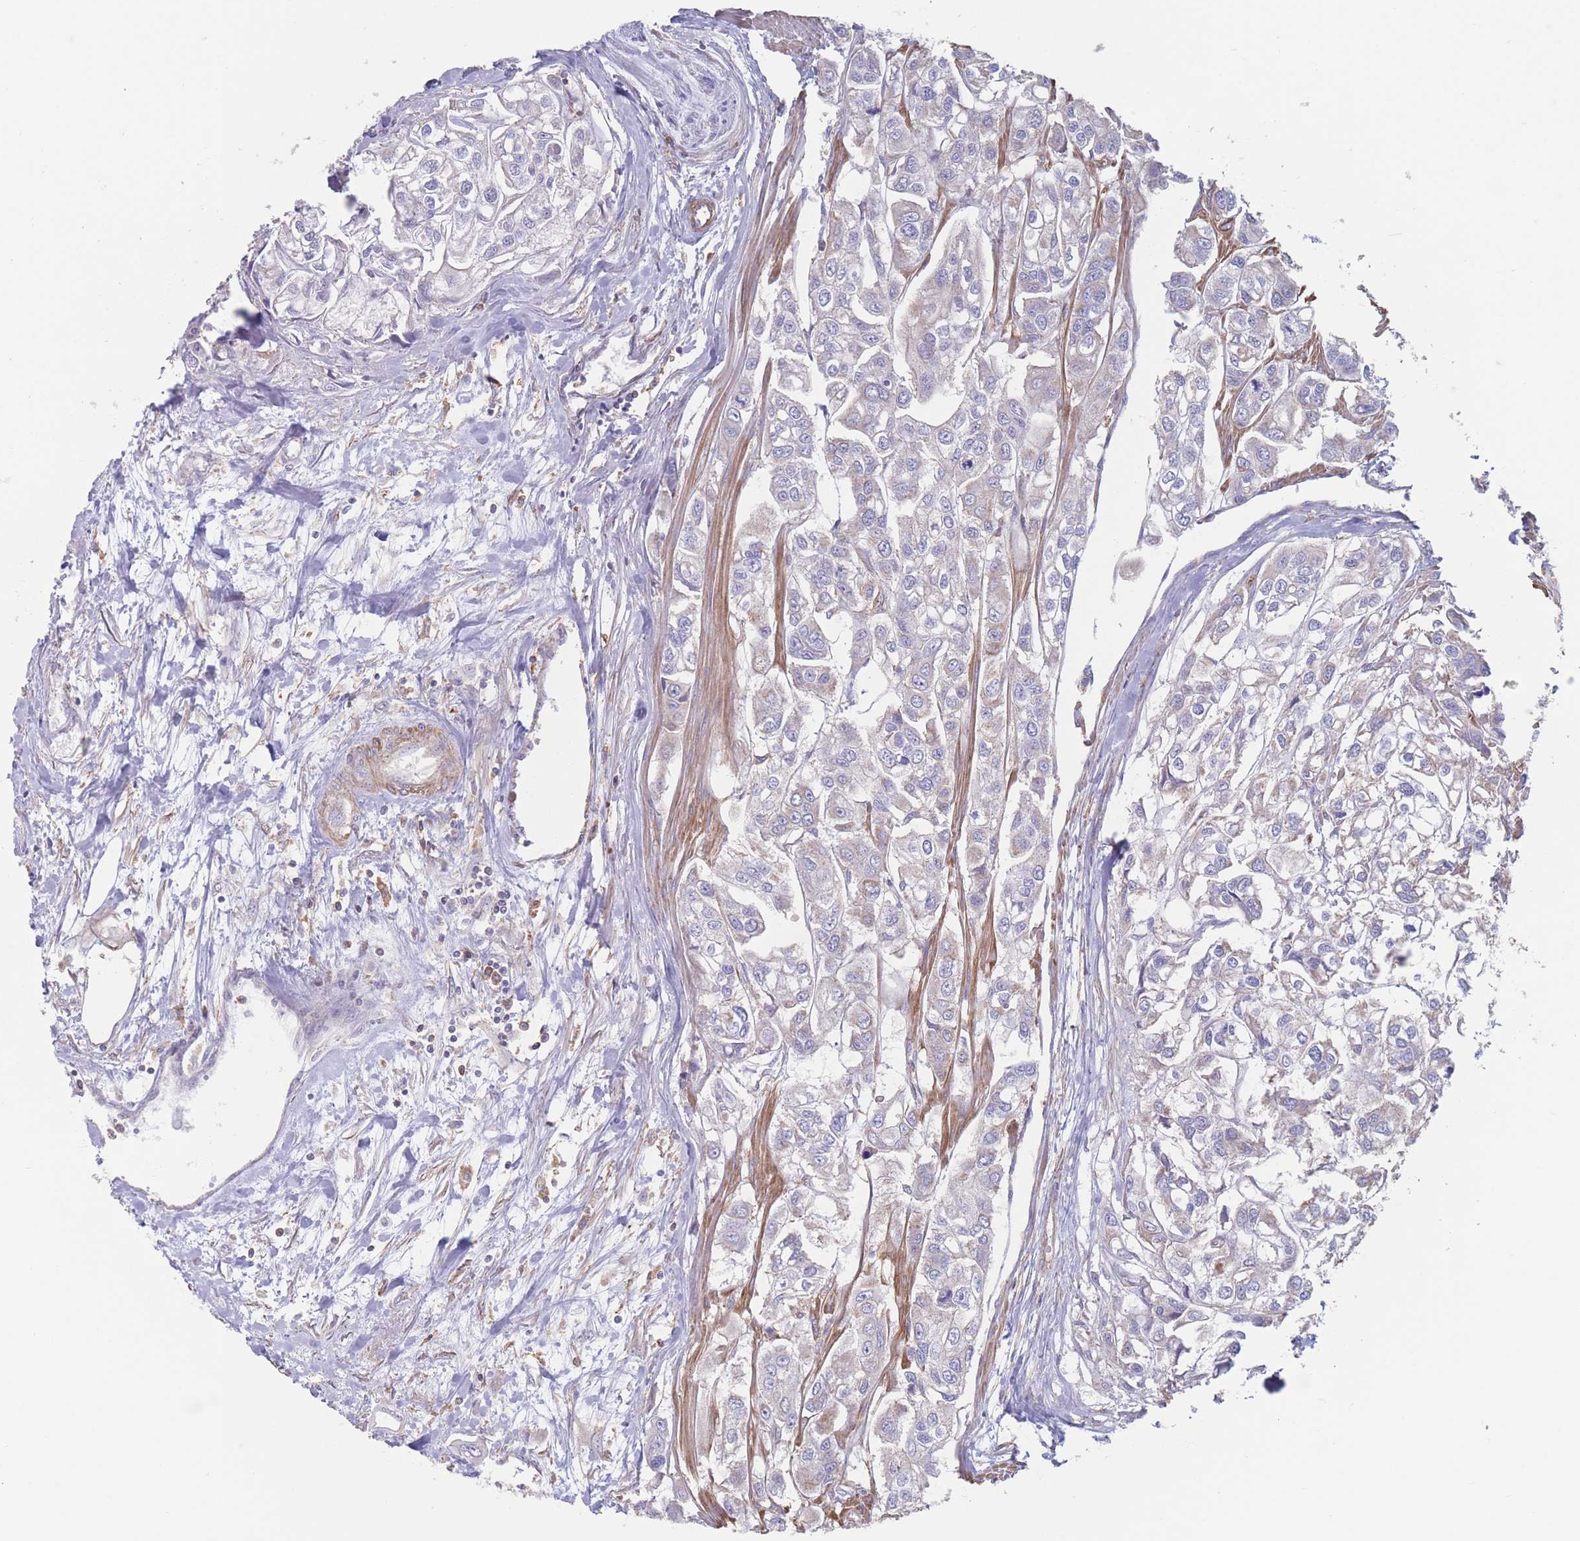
{"staining": {"intensity": "negative", "quantity": "none", "location": "none"}, "tissue": "urothelial cancer", "cell_type": "Tumor cells", "image_type": "cancer", "snomed": [{"axis": "morphology", "description": "Urothelial carcinoma, High grade"}, {"axis": "topography", "description": "Urinary bladder"}], "caption": "This is a photomicrograph of immunohistochemistry (IHC) staining of urothelial cancer, which shows no staining in tumor cells.", "gene": "ADH1A", "patient": {"sex": "male", "age": 67}}